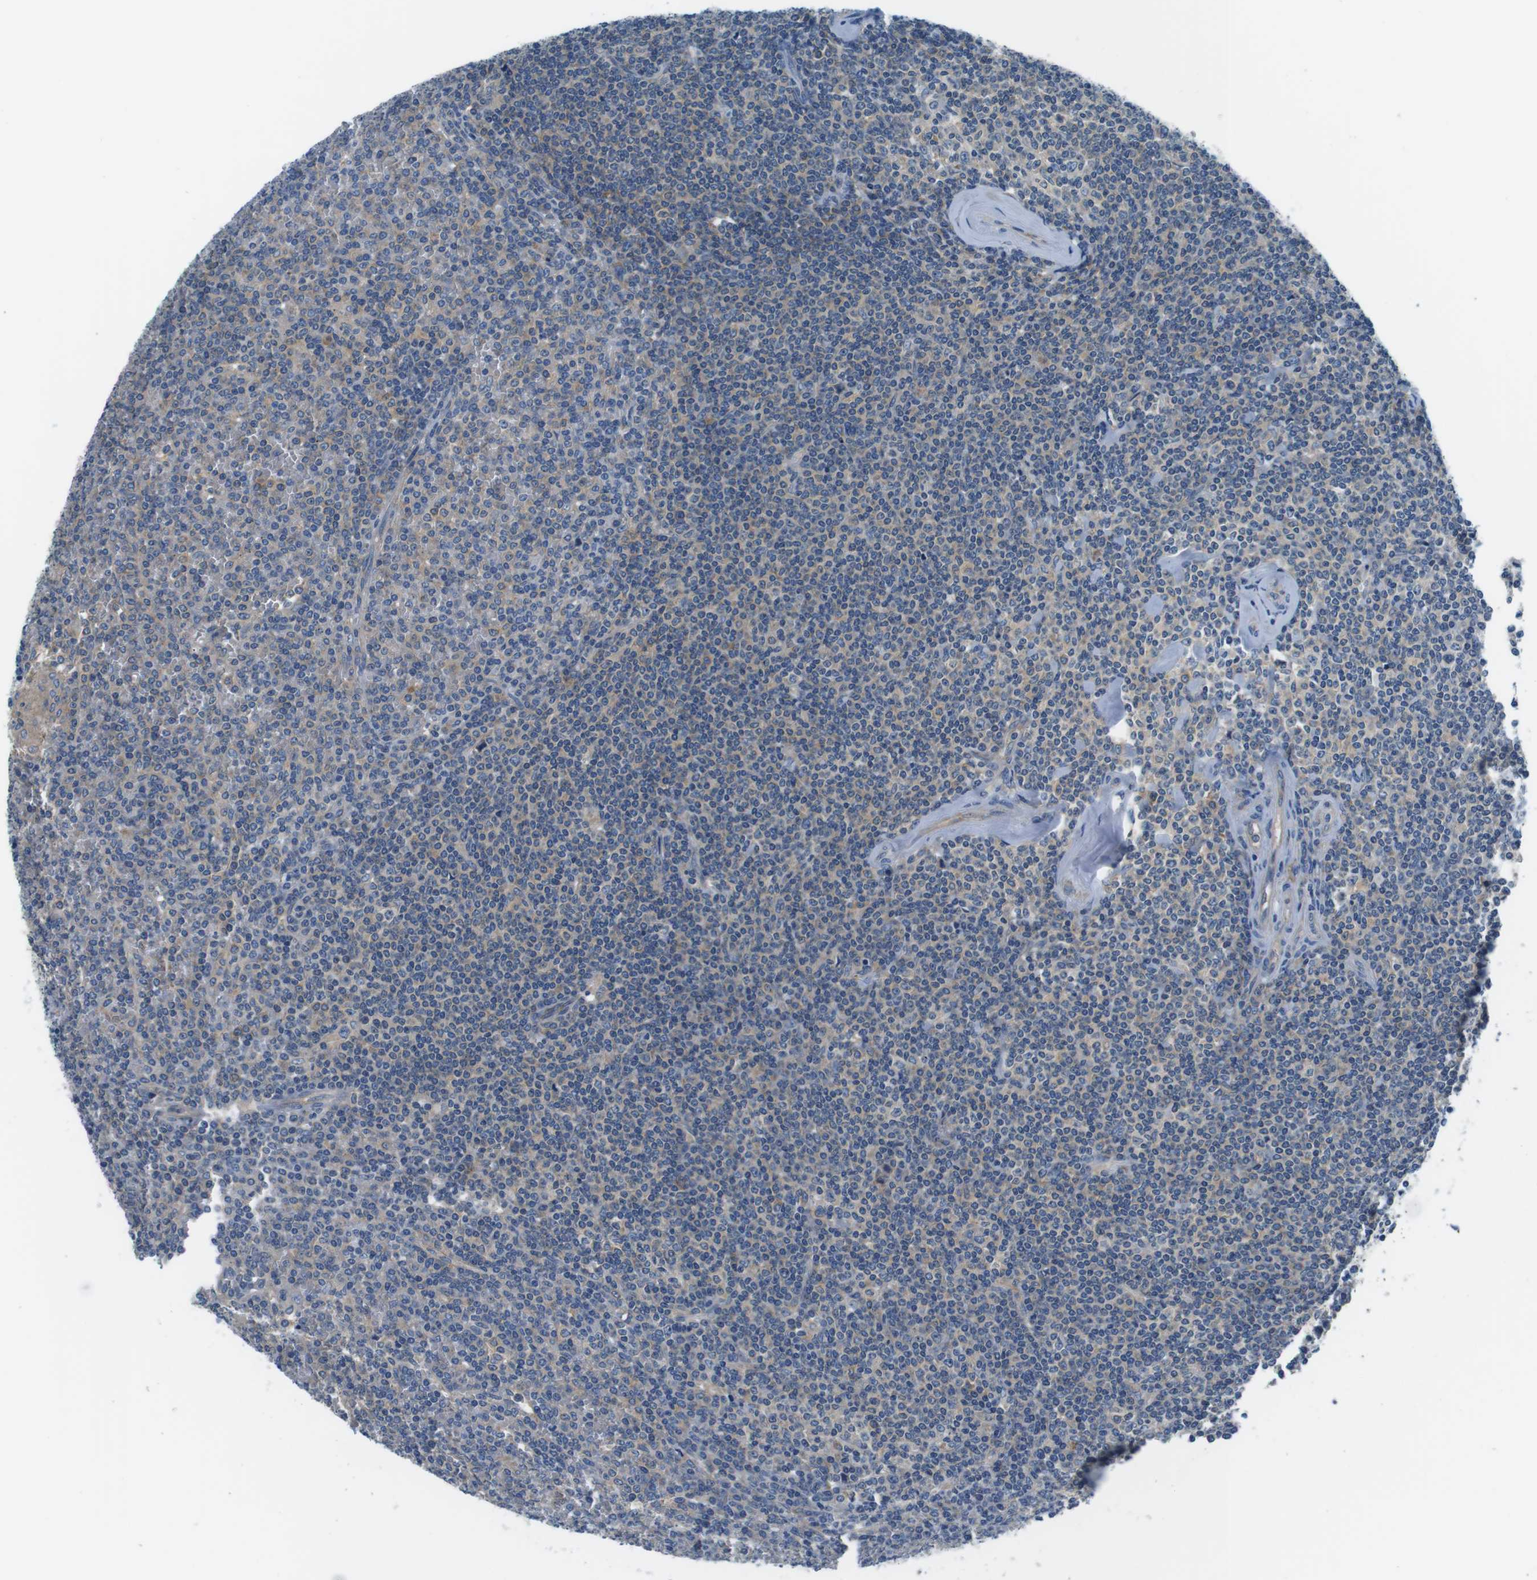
{"staining": {"intensity": "negative", "quantity": "none", "location": "none"}, "tissue": "lymphoma", "cell_type": "Tumor cells", "image_type": "cancer", "snomed": [{"axis": "morphology", "description": "Malignant lymphoma, non-Hodgkin's type, Low grade"}, {"axis": "topography", "description": "Spleen"}], "caption": "Image shows no protein positivity in tumor cells of lymphoma tissue. (DAB immunohistochemistry (IHC), high magnification).", "gene": "EIF2B5", "patient": {"sex": "female", "age": 19}}